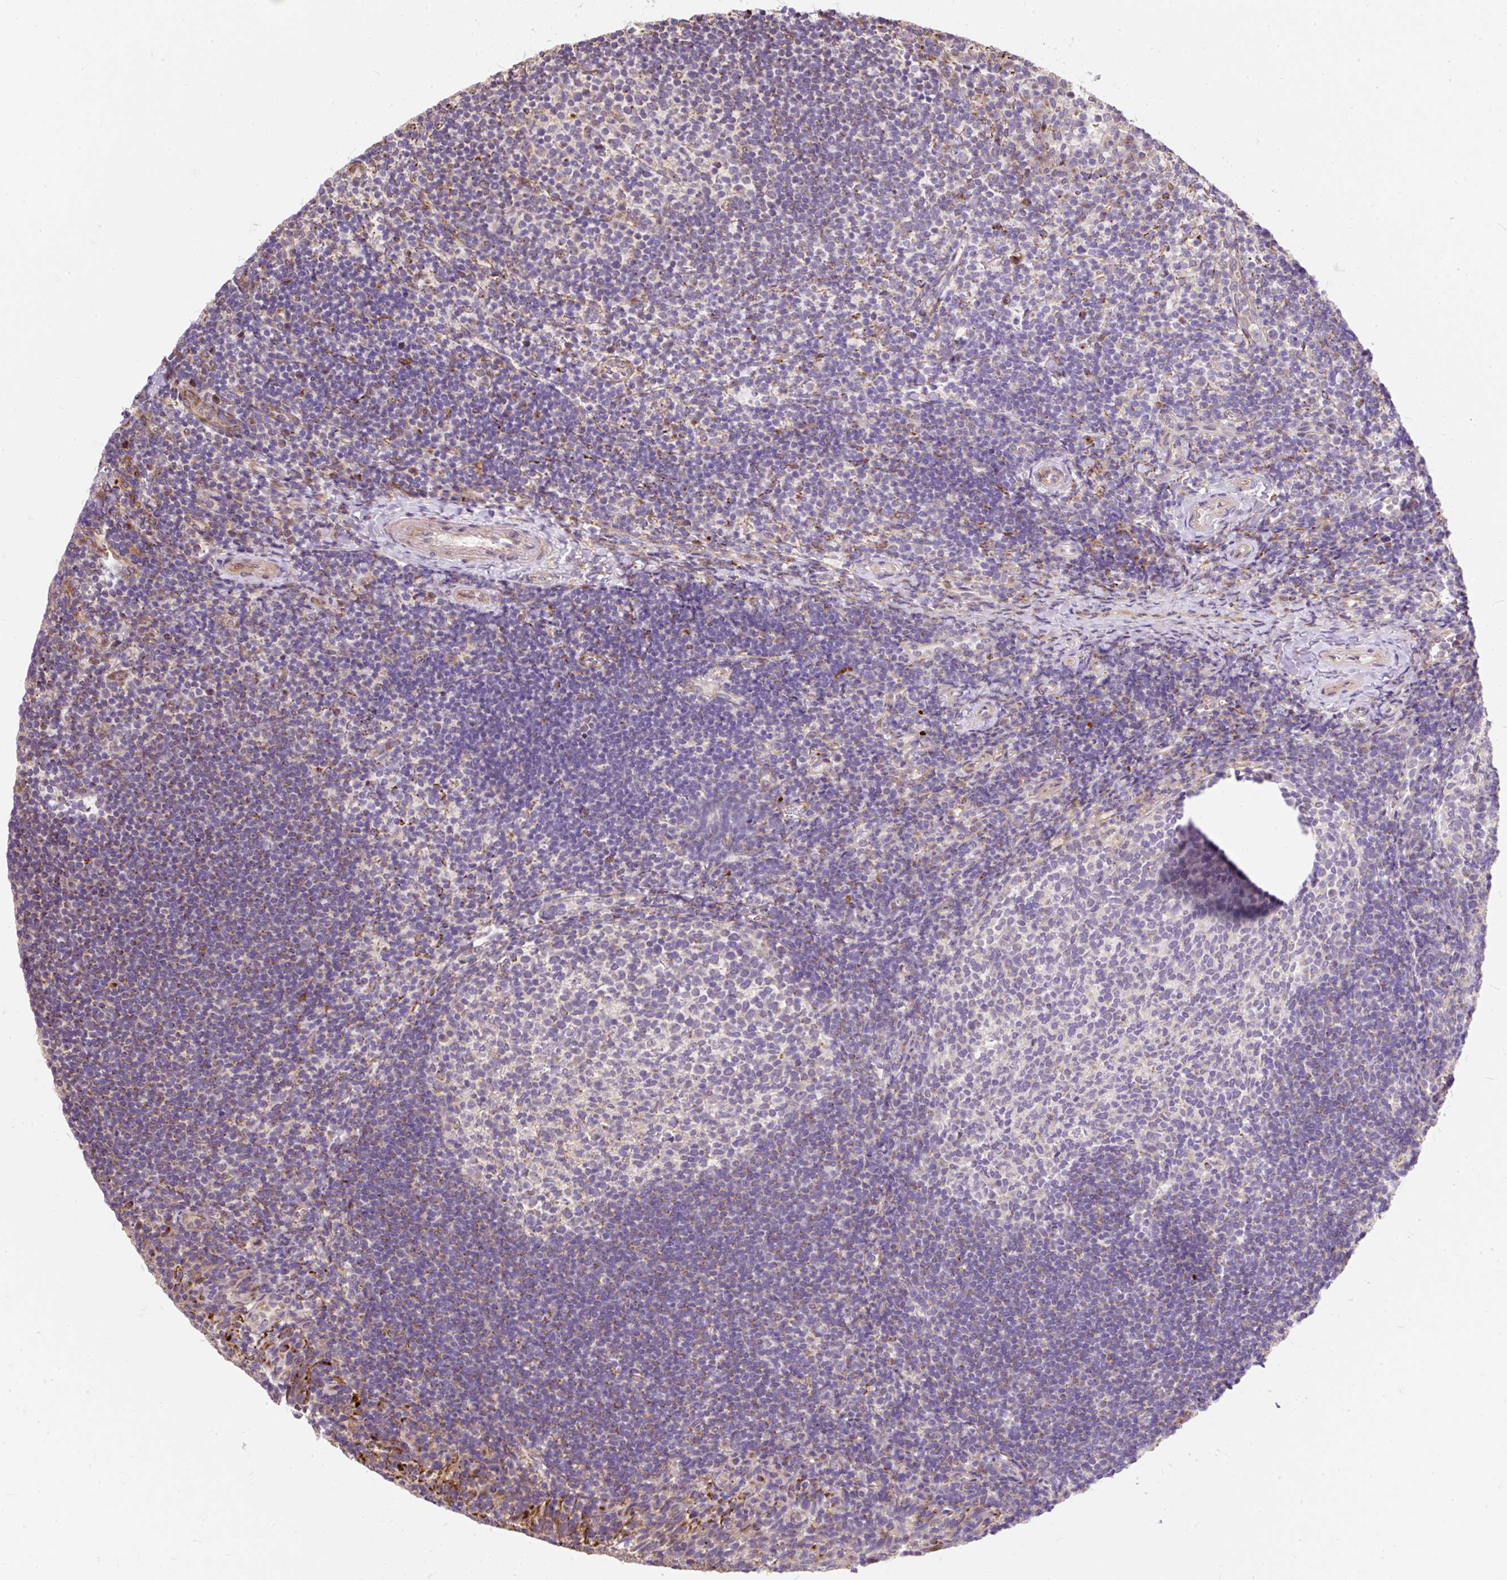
{"staining": {"intensity": "moderate", "quantity": "<25%", "location": "cytoplasmic/membranous,nuclear"}, "tissue": "tonsil", "cell_type": "Germinal center cells", "image_type": "normal", "snomed": [{"axis": "morphology", "description": "Normal tissue, NOS"}, {"axis": "topography", "description": "Tonsil"}], "caption": "IHC (DAB) staining of unremarkable human tonsil demonstrates moderate cytoplasmic/membranous,nuclear protein expression in about <25% of germinal center cells.", "gene": "PUS7L", "patient": {"sex": "female", "age": 10}}